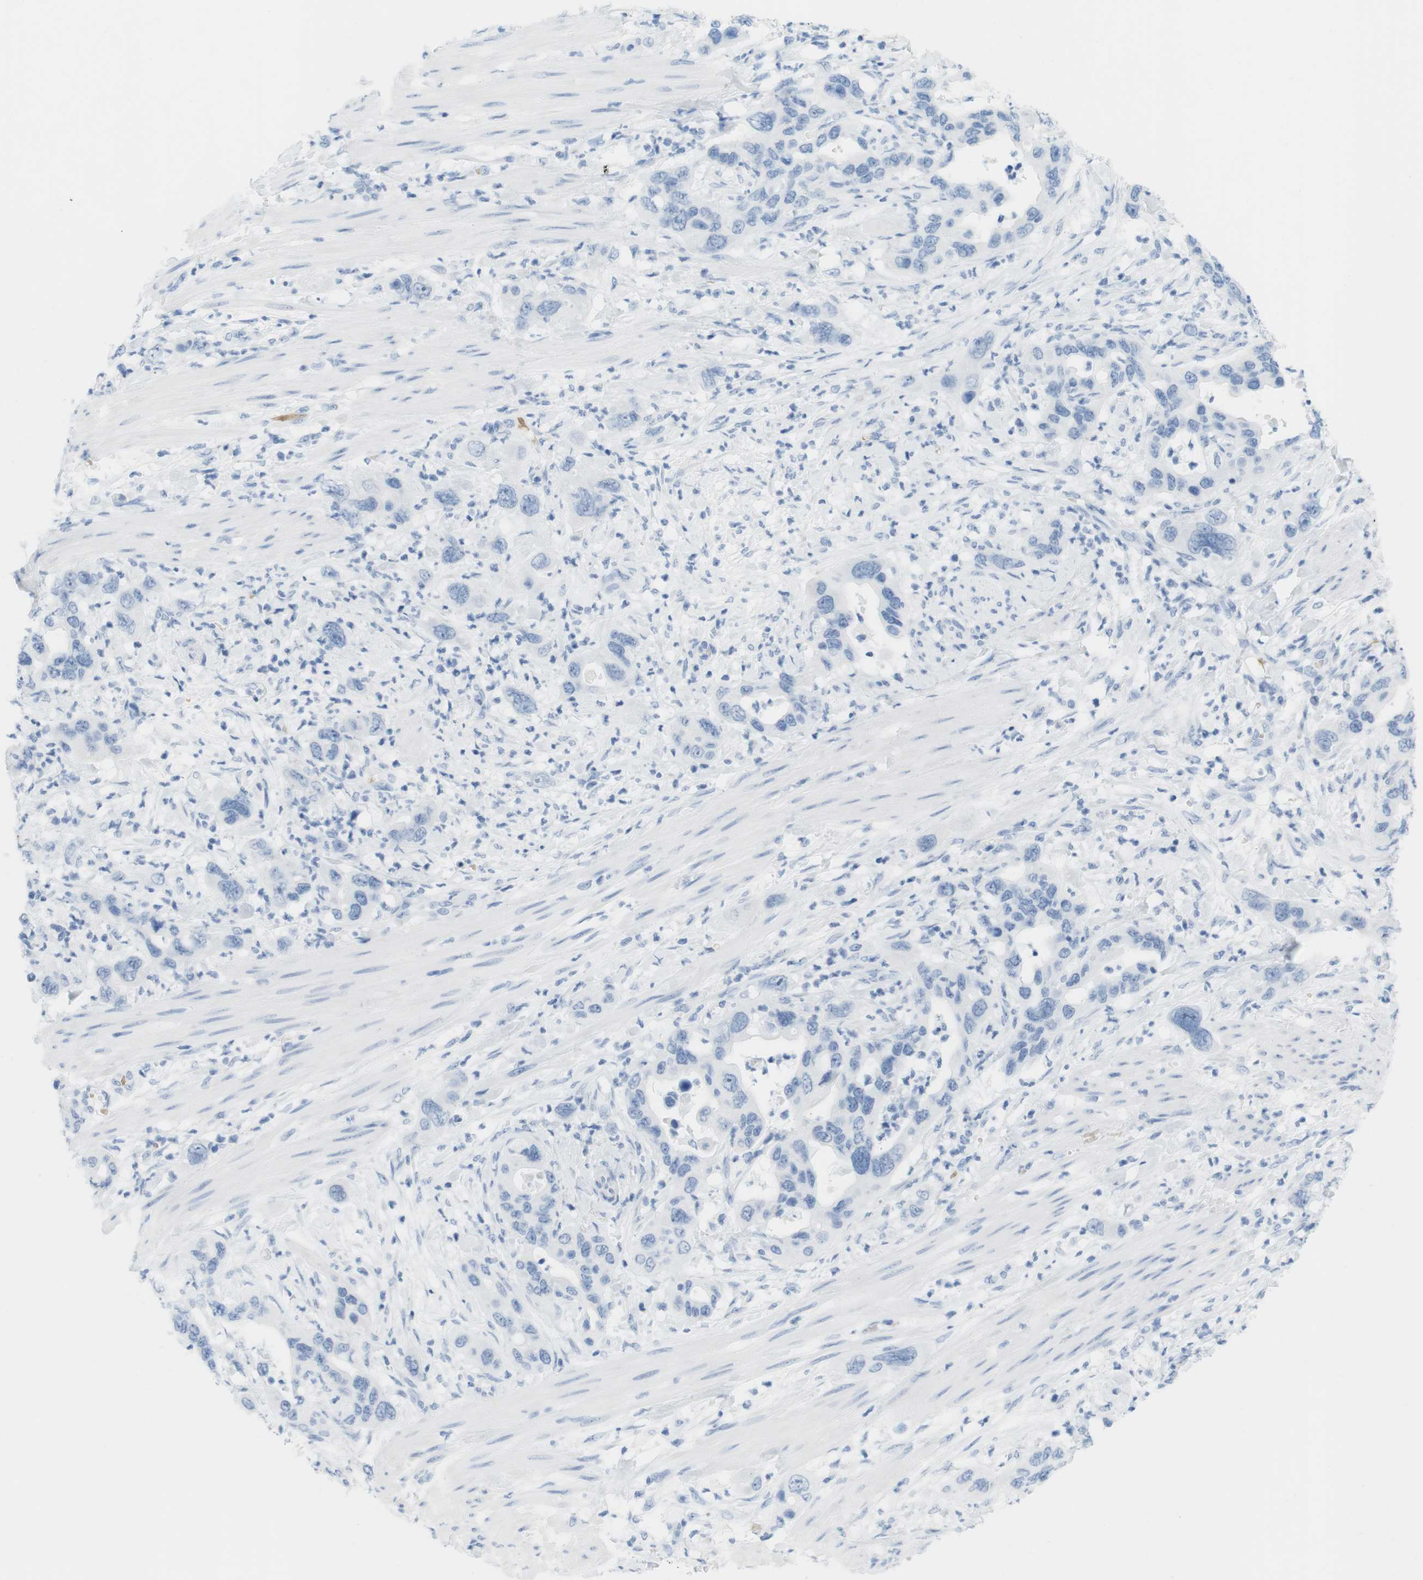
{"staining": {"intensity": "negative", "quantity": "none", "location": "none"}, "tissue": "pancreatic cancer", "cell_type": "Tumor cells", "image_type": "cancer", "snomed": [{"axis": "morphology", "description": "Adenocarcinoma, NOS"}, {"axis": "topography", "description": "Pancreas"}], "caption": "Immunohistochemical staining of adenocarcinoma (pancreatic) reveals no significant staining in tumor cells.", "gene": "TNNT2", "patient": {"sex": "female", "age": 71}}